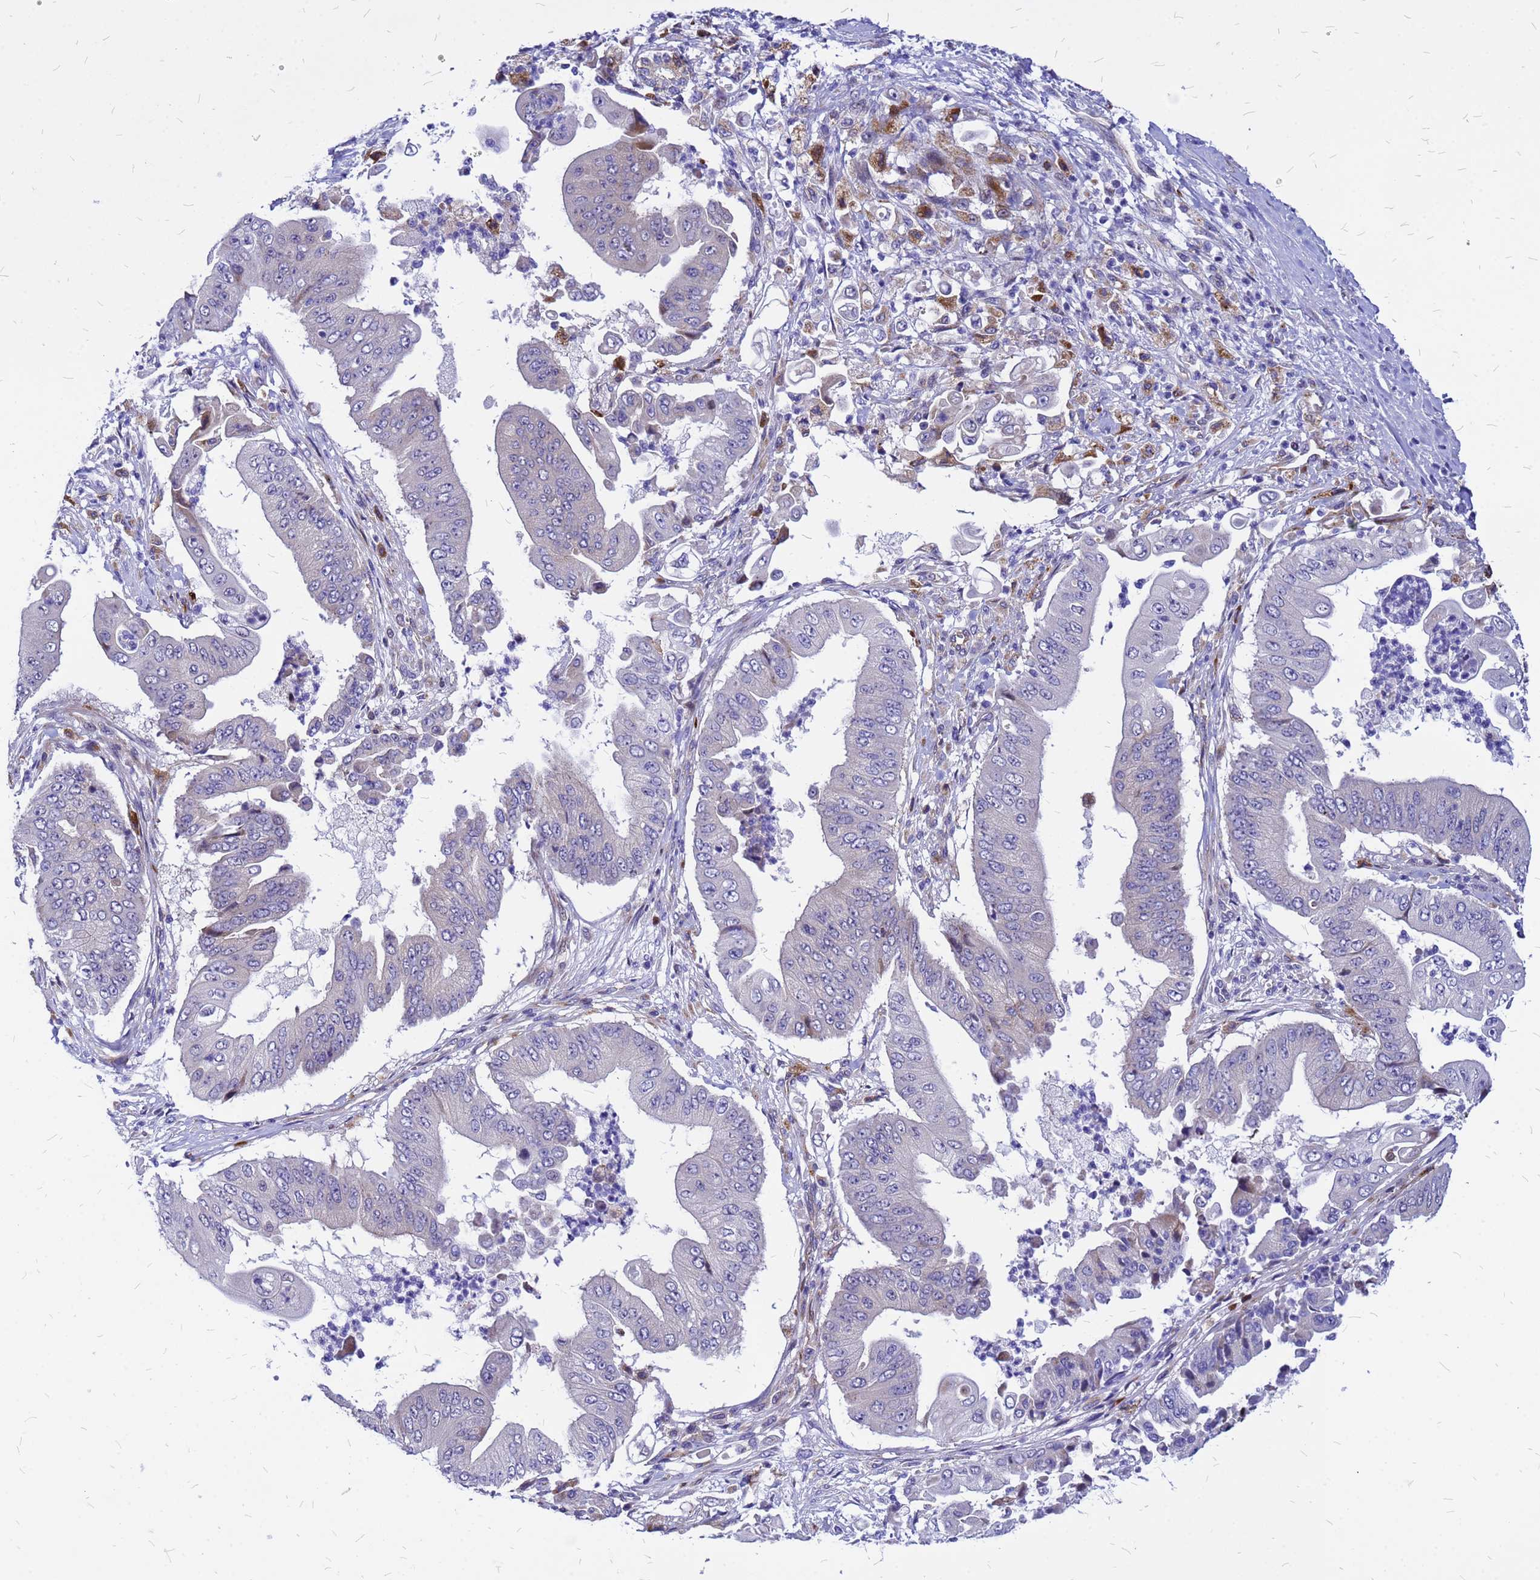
{"staining": {"intensity": "negative", "quantity": "none", "location": "none"}, "tissue": "pancreatic cancer", "cell_type": "Tumor cells", "image_type": "cancer", "snomed": [{"axis": "morphology", "description": "Adenocarcinoma, NOS"}, {"axis": "topography", "description": "Pancreas"}], "caption": "DAB (3,3'-diaminobenzidine) immunohistochemical staining of human pancreatic cancer demonstrates no significant positivity in tumor cells. (DAB (3,3'-diaminobenzidine) immunohistochemistry with hematoxylin counter stain).", "gene": "NOSTRIN", "patient": {"sex": "female", "age": 77}}